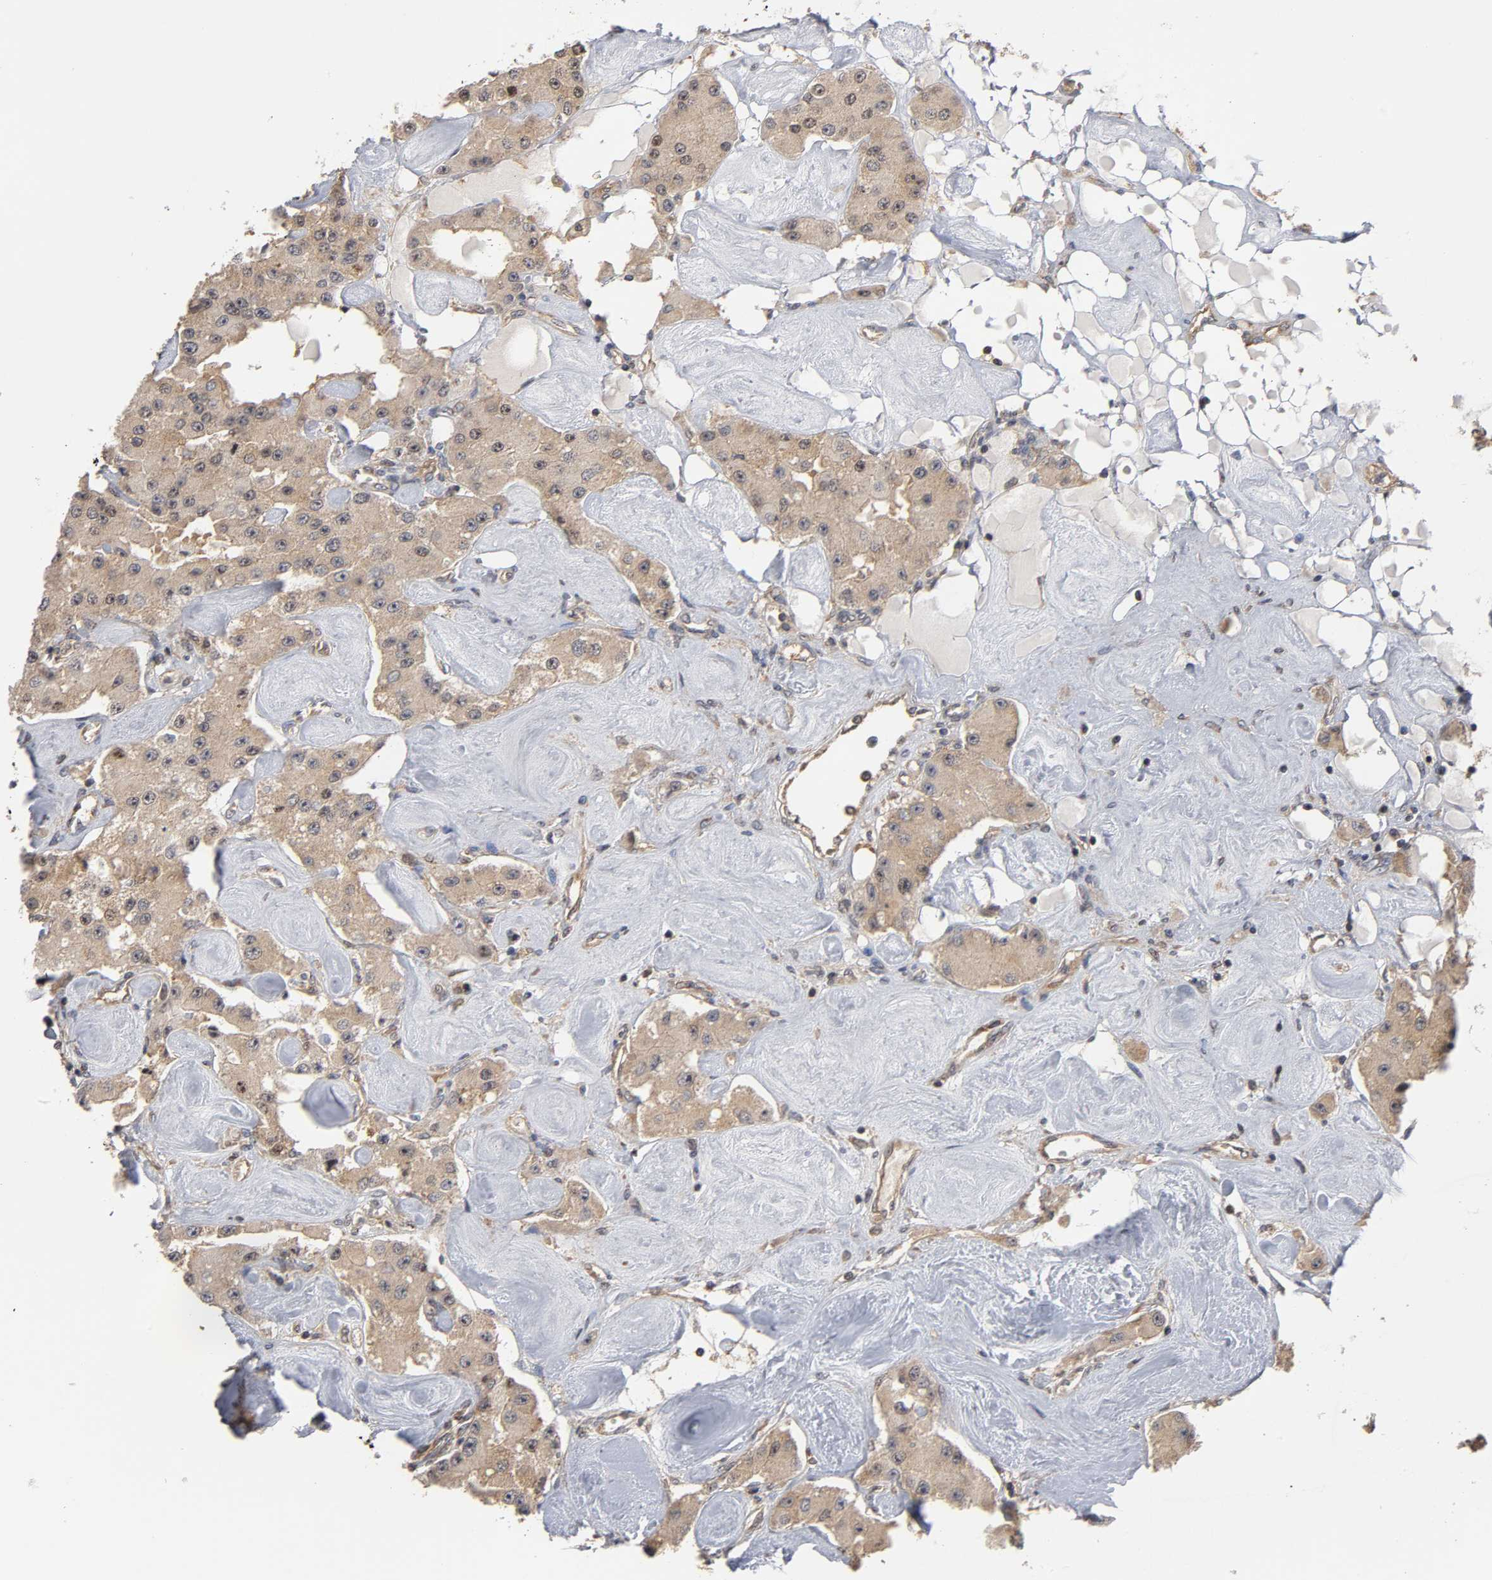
{"staining": {"intensity": "weak", "quantity": ">75%", "location": "cytoplasmic/membranous,nuclear"}, "tissue": "carcinoid", "cell_type": "Tumor cells", "image_type": "cancer", "snomed": [{"axis": "morphology", "description": "Carcinoid, malignant, NOS"}, {"axis": "topography", "description": "Pancreas"}], "caption": "Immunohistochemistry (IHC) of human carcinoid shows low levels of weak cytoplasmic/membranous and nuclear staining in approximately >75% of tumor cells. (DAB (3,3'-diaminobenzidine) = brown stain, brightfield microscopy at high magnification).", "gene": "PAFAH1B1", "patient": {"sex": "male", "age": 41}}